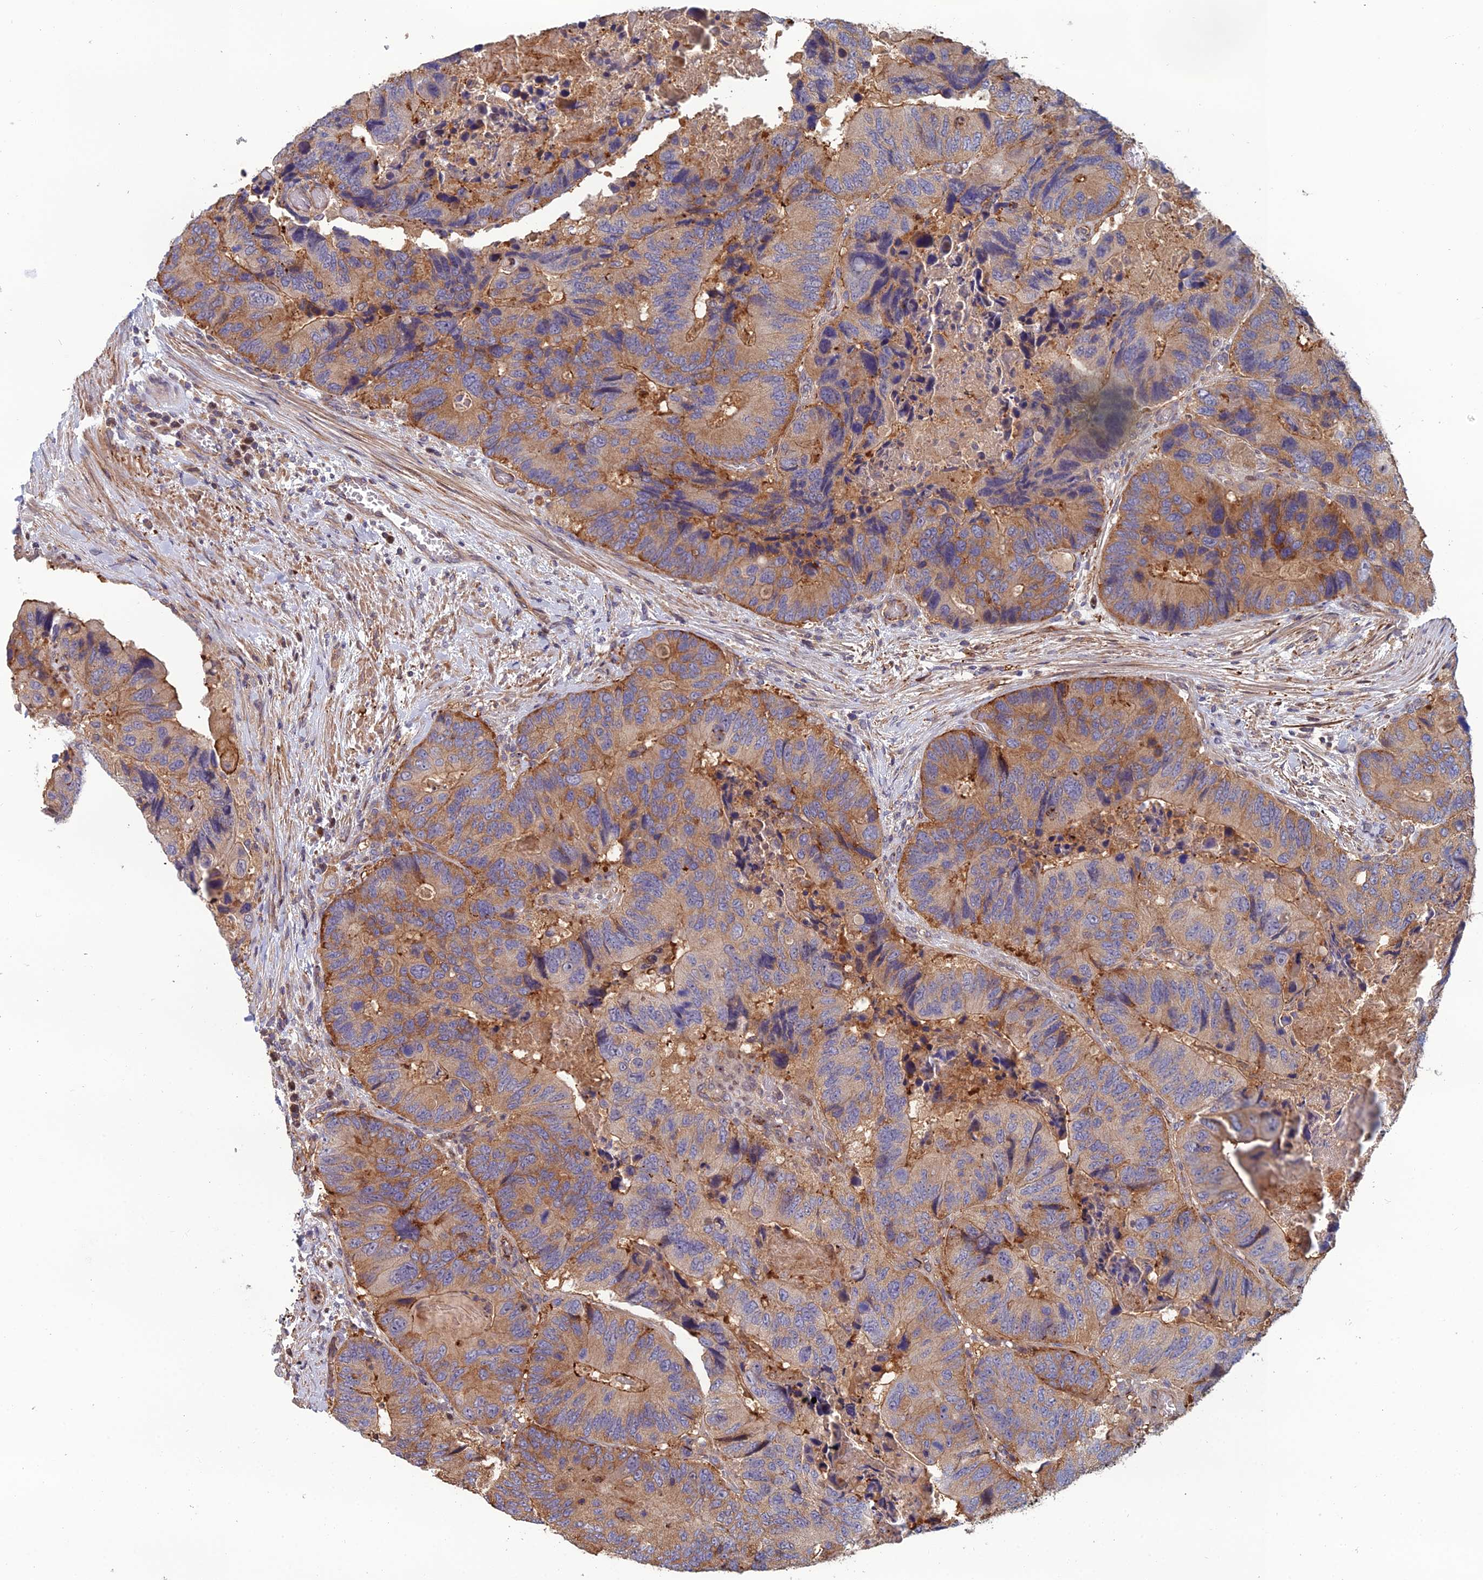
{"staining": {"intensity": "moderate", "quantity": "25%-75%", "location": "cytoplasmic/membranous"}, "tissue": "colorectal cancer", "cell_type": "Tumor cells", "image_type": "cancer", "snomed": [{"axis": "morphology", "description": "Adenocarcinoma, NOS"}, {"axis": "topography", "description": "Colon"}], "caption": "This photomicrograph demonstrates colorectal cancer stained with IHC to label a protein in brown. The cytoplasmic/membranous of tumor cells show moderate positivity for the protein. Nuclei are counter-stained blue.", "gene": "C15orf62", "patient": {"sex": "male", "age": 84}}